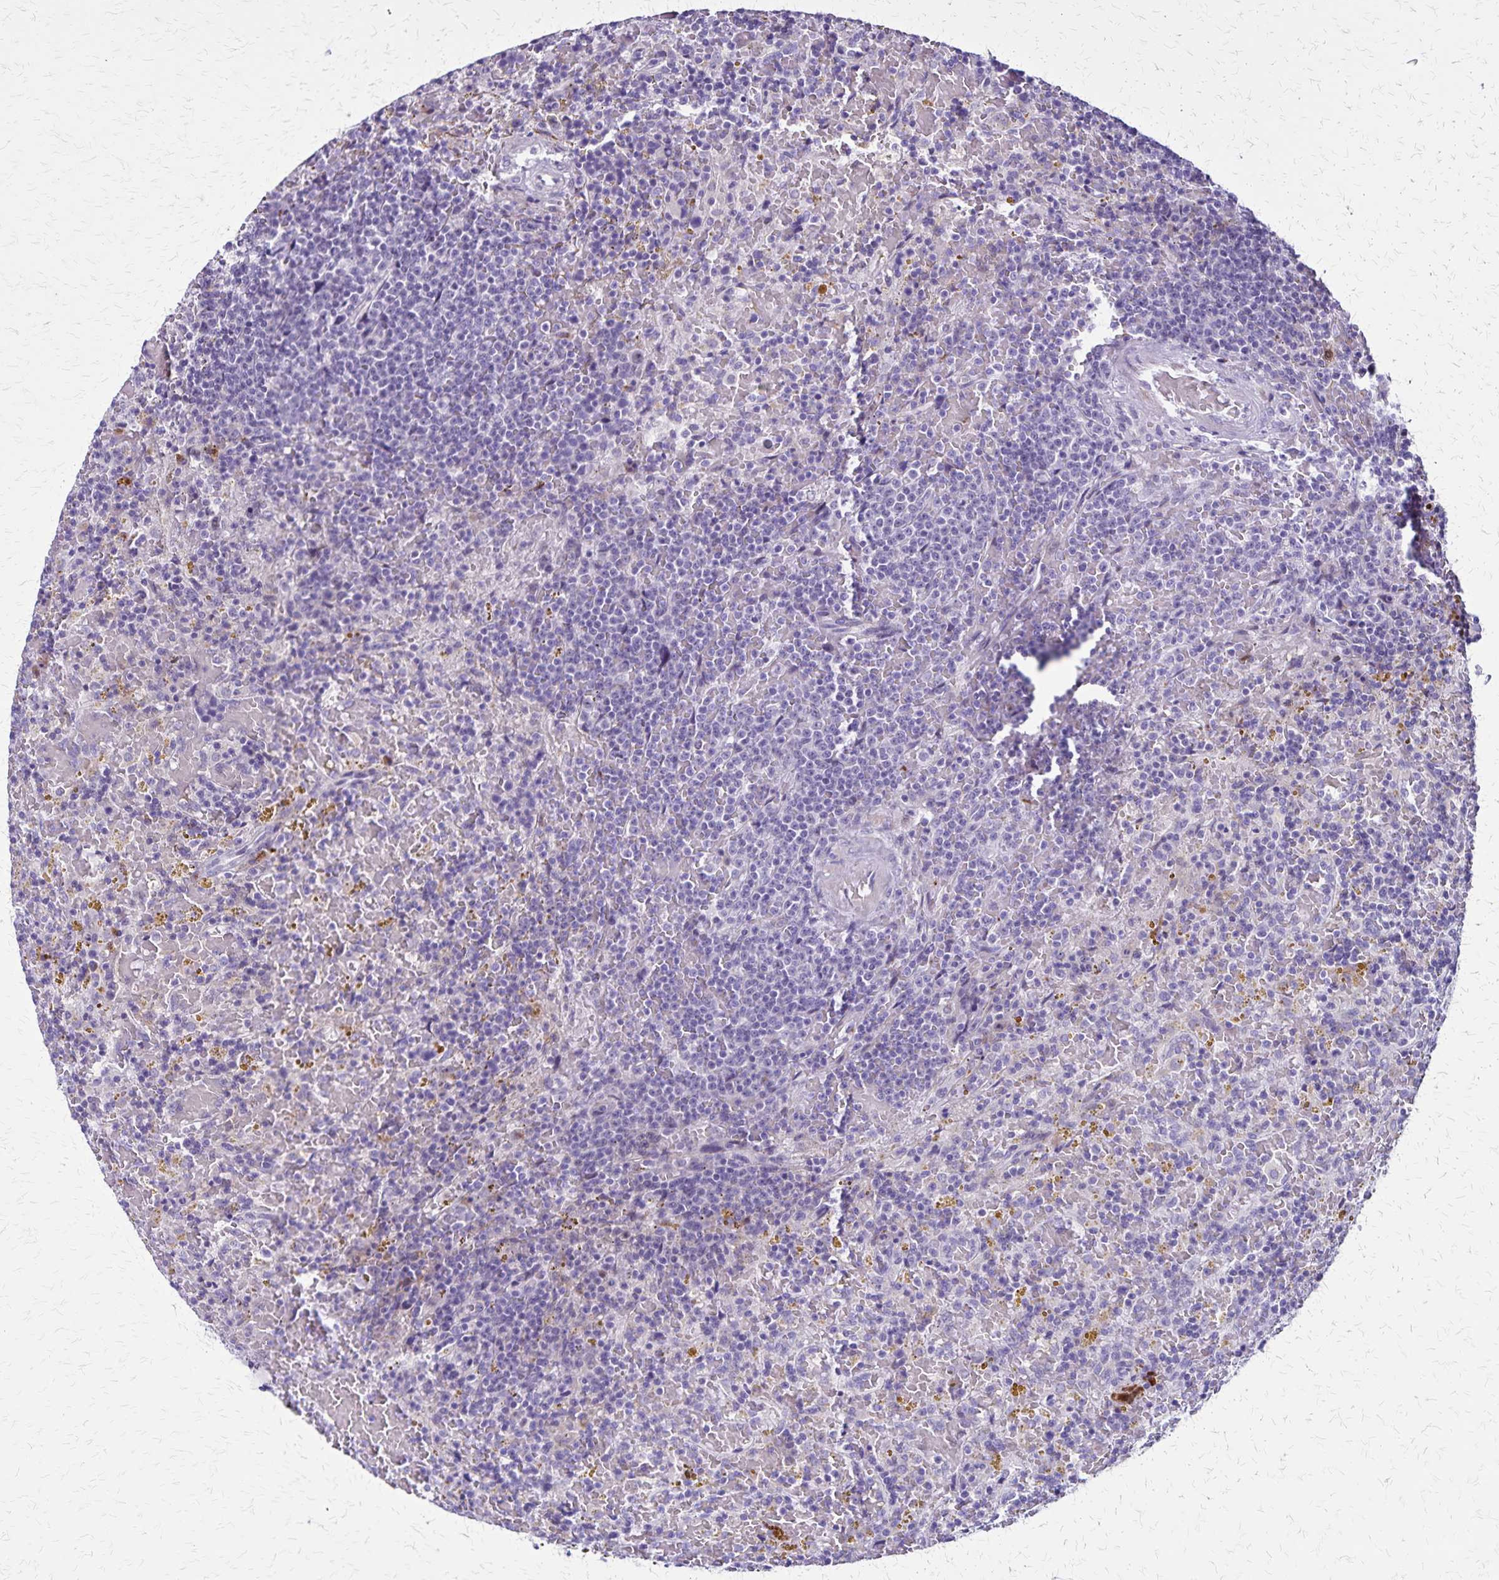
{"staining": {"intensity": "negative", "quantity": "none", "location": "none"}, "tissue": "lymphoma", "cell_type": "Tumor cells", "image_type": "cancer", "snomed": [{"axis": "morphology", "description": "Malignant lymphoma, non-Hodgkin's type, Low grade"}, {"axis": "topography", "description": "Spleen"}], "caption": "DAB (3,3'-diaminobenzidine) immunohistochemical staining of human lymphoma demonstrates no significant expression in tumor cells.", "gene": "OR51B5", "patient": {"sex": "female", "age": 65}}